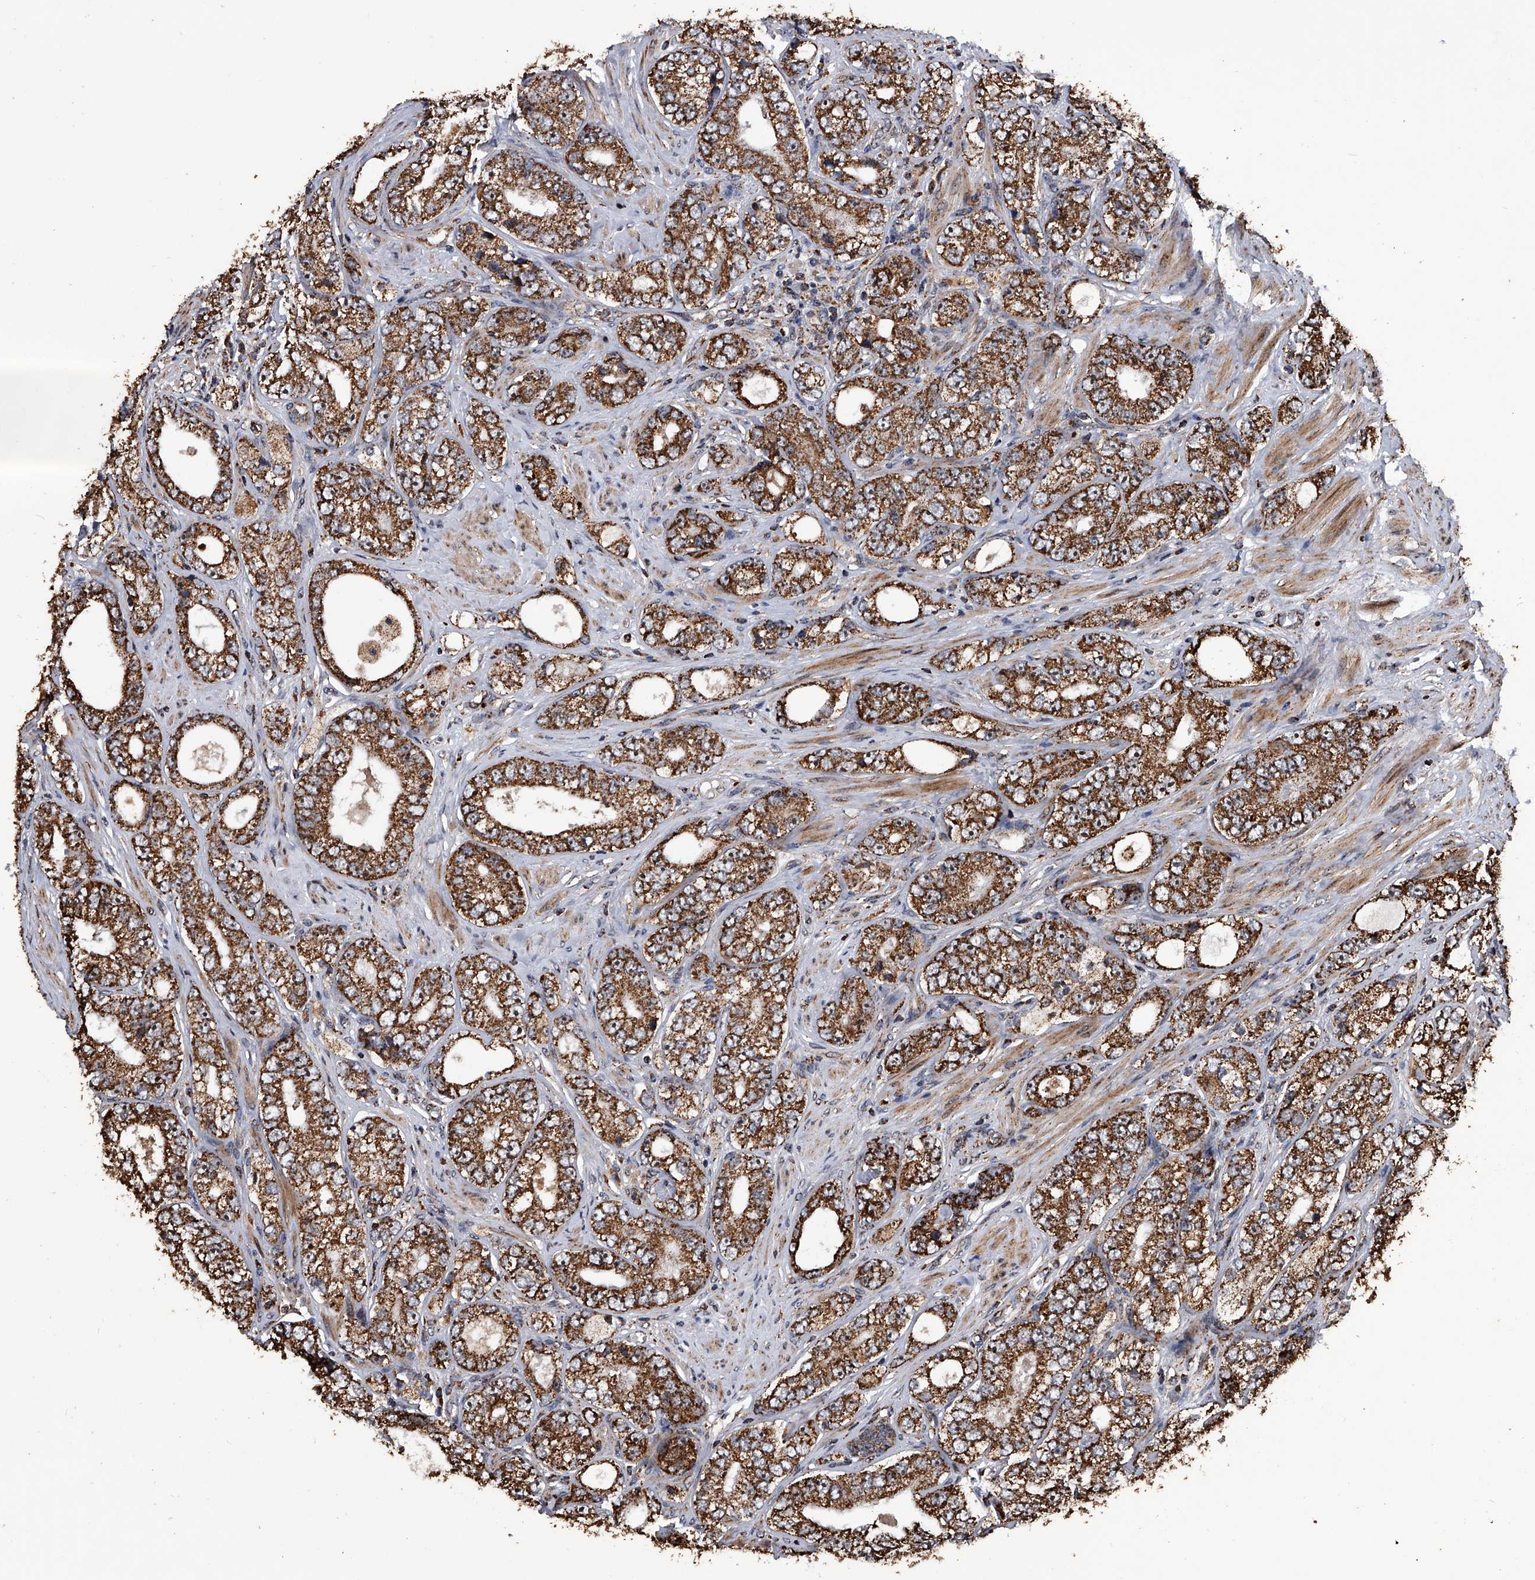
{"staining": {"intensity": "strong", "quantity": ">75%", "location": "cytoplasmic/membranous"}, "tissue": "prostate cancer", "cell_type": "Tumor cells", "image_type": "cancer", "snomed": [{"axis": "morphology", "description": "Adenocarcinoma, High grade"}, {"axis": "topography", "description": "Prostate"}], "caption": "Protein positivity by immunohistochemistry demonstrates strong cytoplasmic/membranous staining in about >75% of tumor cells in prostate cancer. The staining is performed using DAB brown chromogen to label protein expression. The nuclei are counter-stained blue using hematoxylin.", "gene": "SMPDL3A", "patient": {"sex": "male", "age": 56}}